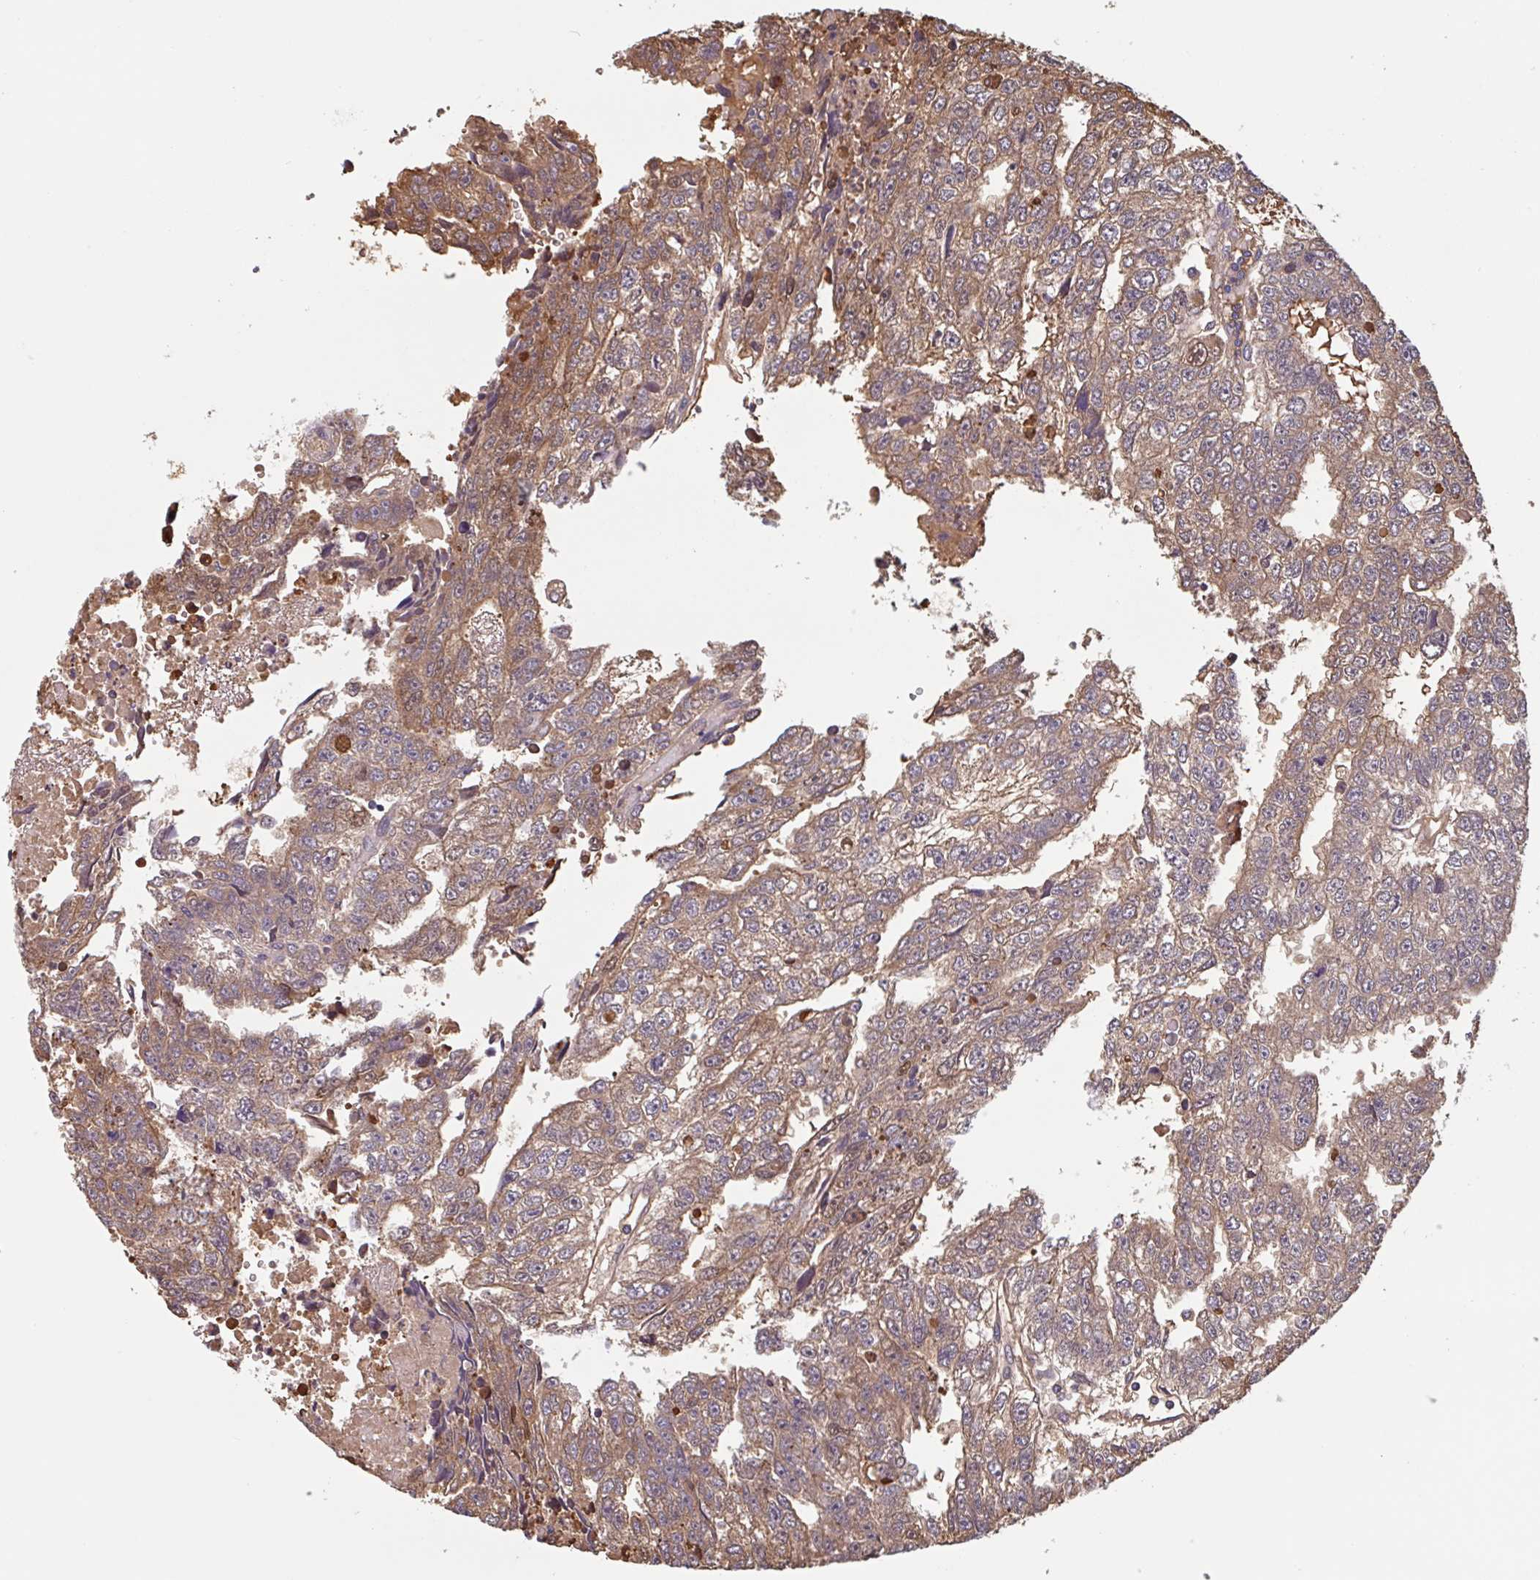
{"staining": {"intensity": "moderate", "quantity": ">75%", "location": "cytoplasmic/membranous"}, "tissue": "testis cancer", "cell_type": "Tumor cells", "image_type": "cancer", "snomed": [{"axis": "morphology", "description": "Carcinoma, Embryonal, NOS"}, {"axis": "topography", "description": "Testis"}], "caption": "Human testis cancer stained with a brown dye demonstrates moderate cytoplasmic/membranous positive positivity in approximately >75% of tumor cells.", "gene": "OTOP2", "patient": {"sex": "male", "age": 20}}